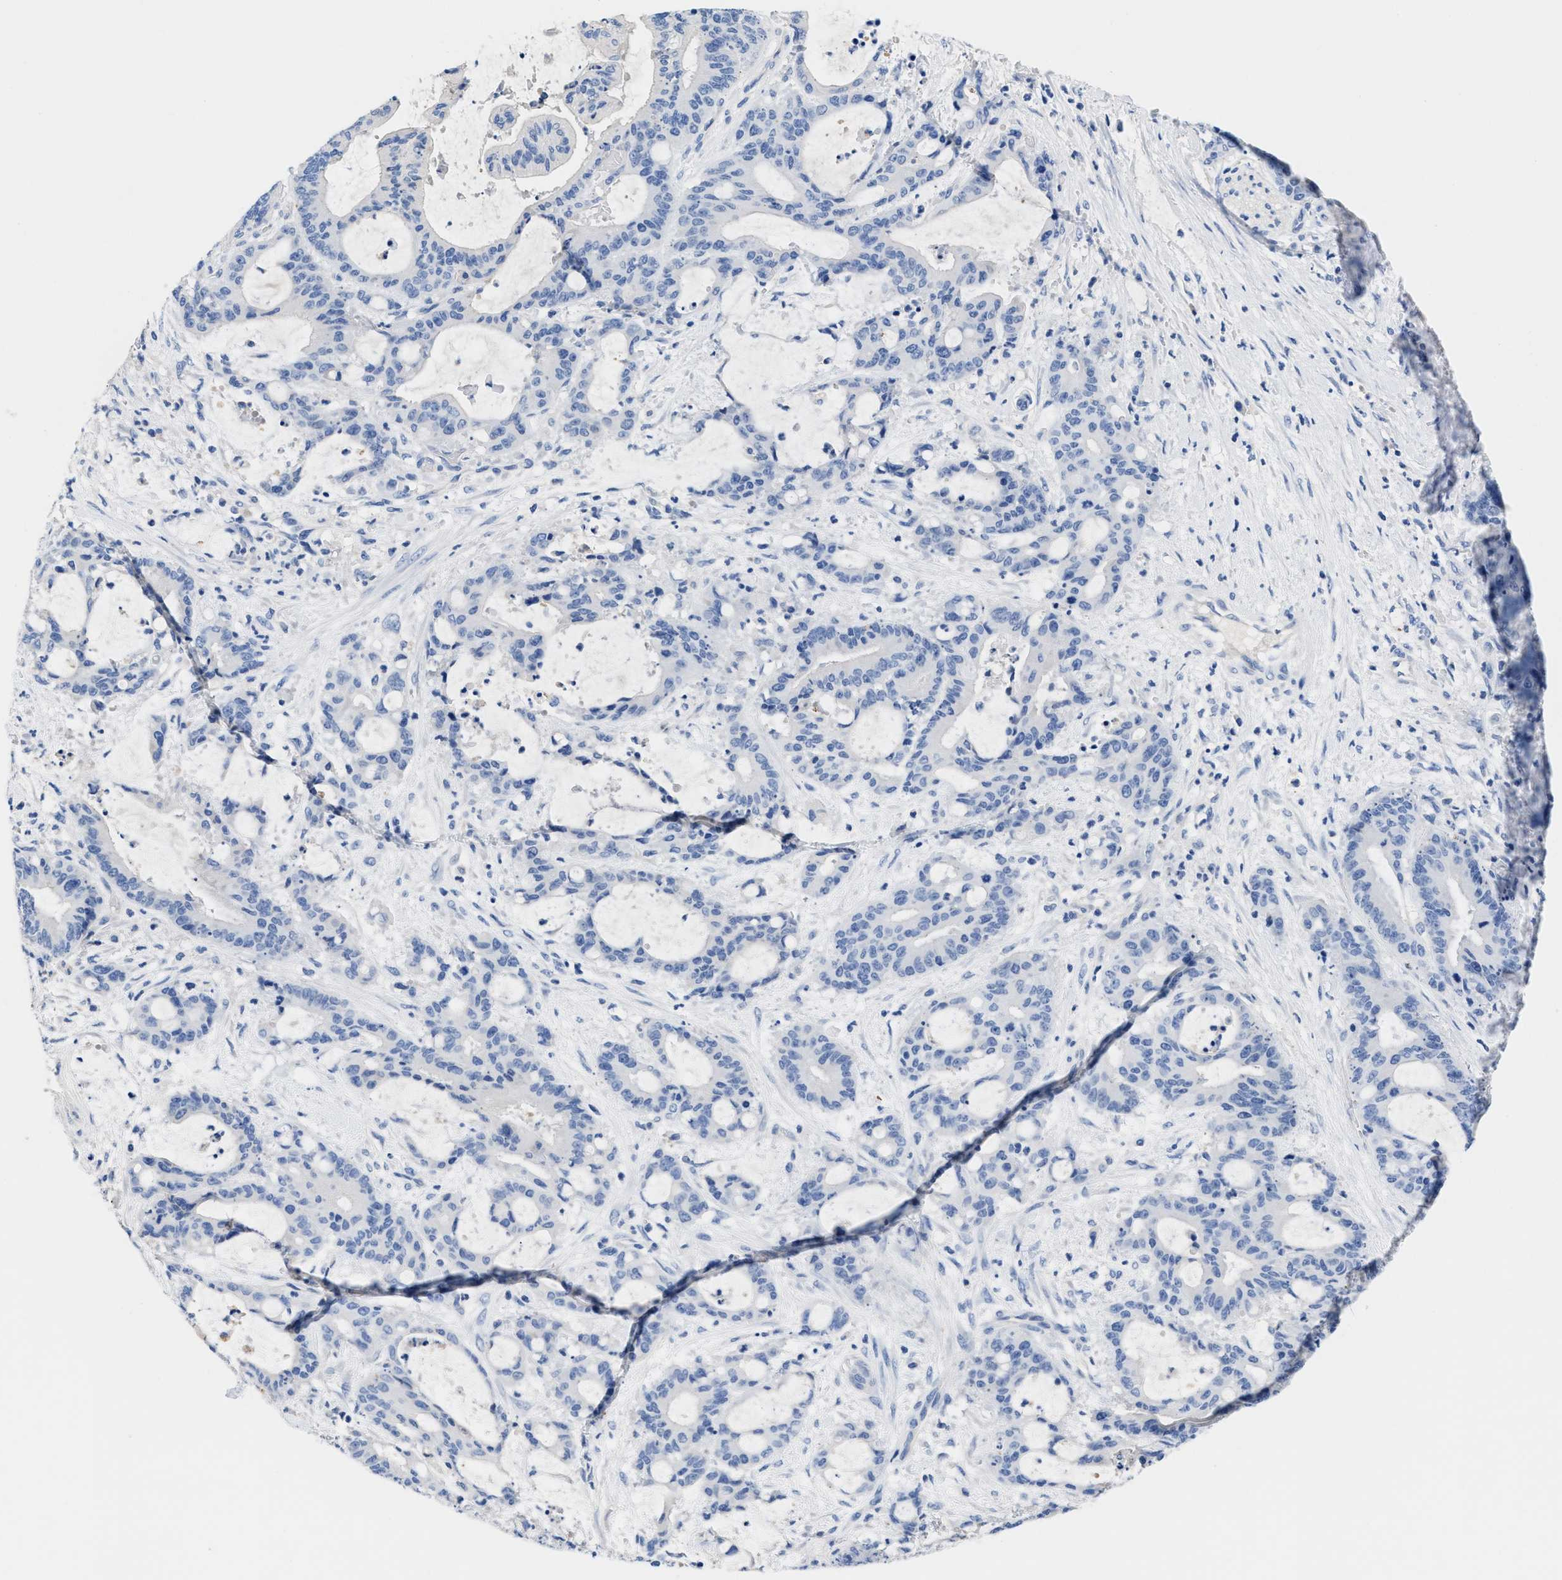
{"staining": {"intensity": "negative", "quantity": "none", "location": "none"}, "tissue": "liver cancer", "cell_type": "Tumor cells", "image_type": "cancer", "snomed": [{"axis": "morphology", "description": "Normal tissue, NOS"}, {"axis": "morphology", "description": "Cholangiocarcinoma"}, {"axis": "topography", "description": "Liver"}, {"axis": "topography", "description": "Peripheral nerve tissue"}], "caption": "The histopathology image shows no significant staining in tumor cells of liver cancer.", "gene": "SLFN13", "patient": {"sex": "female", "age": 73}}